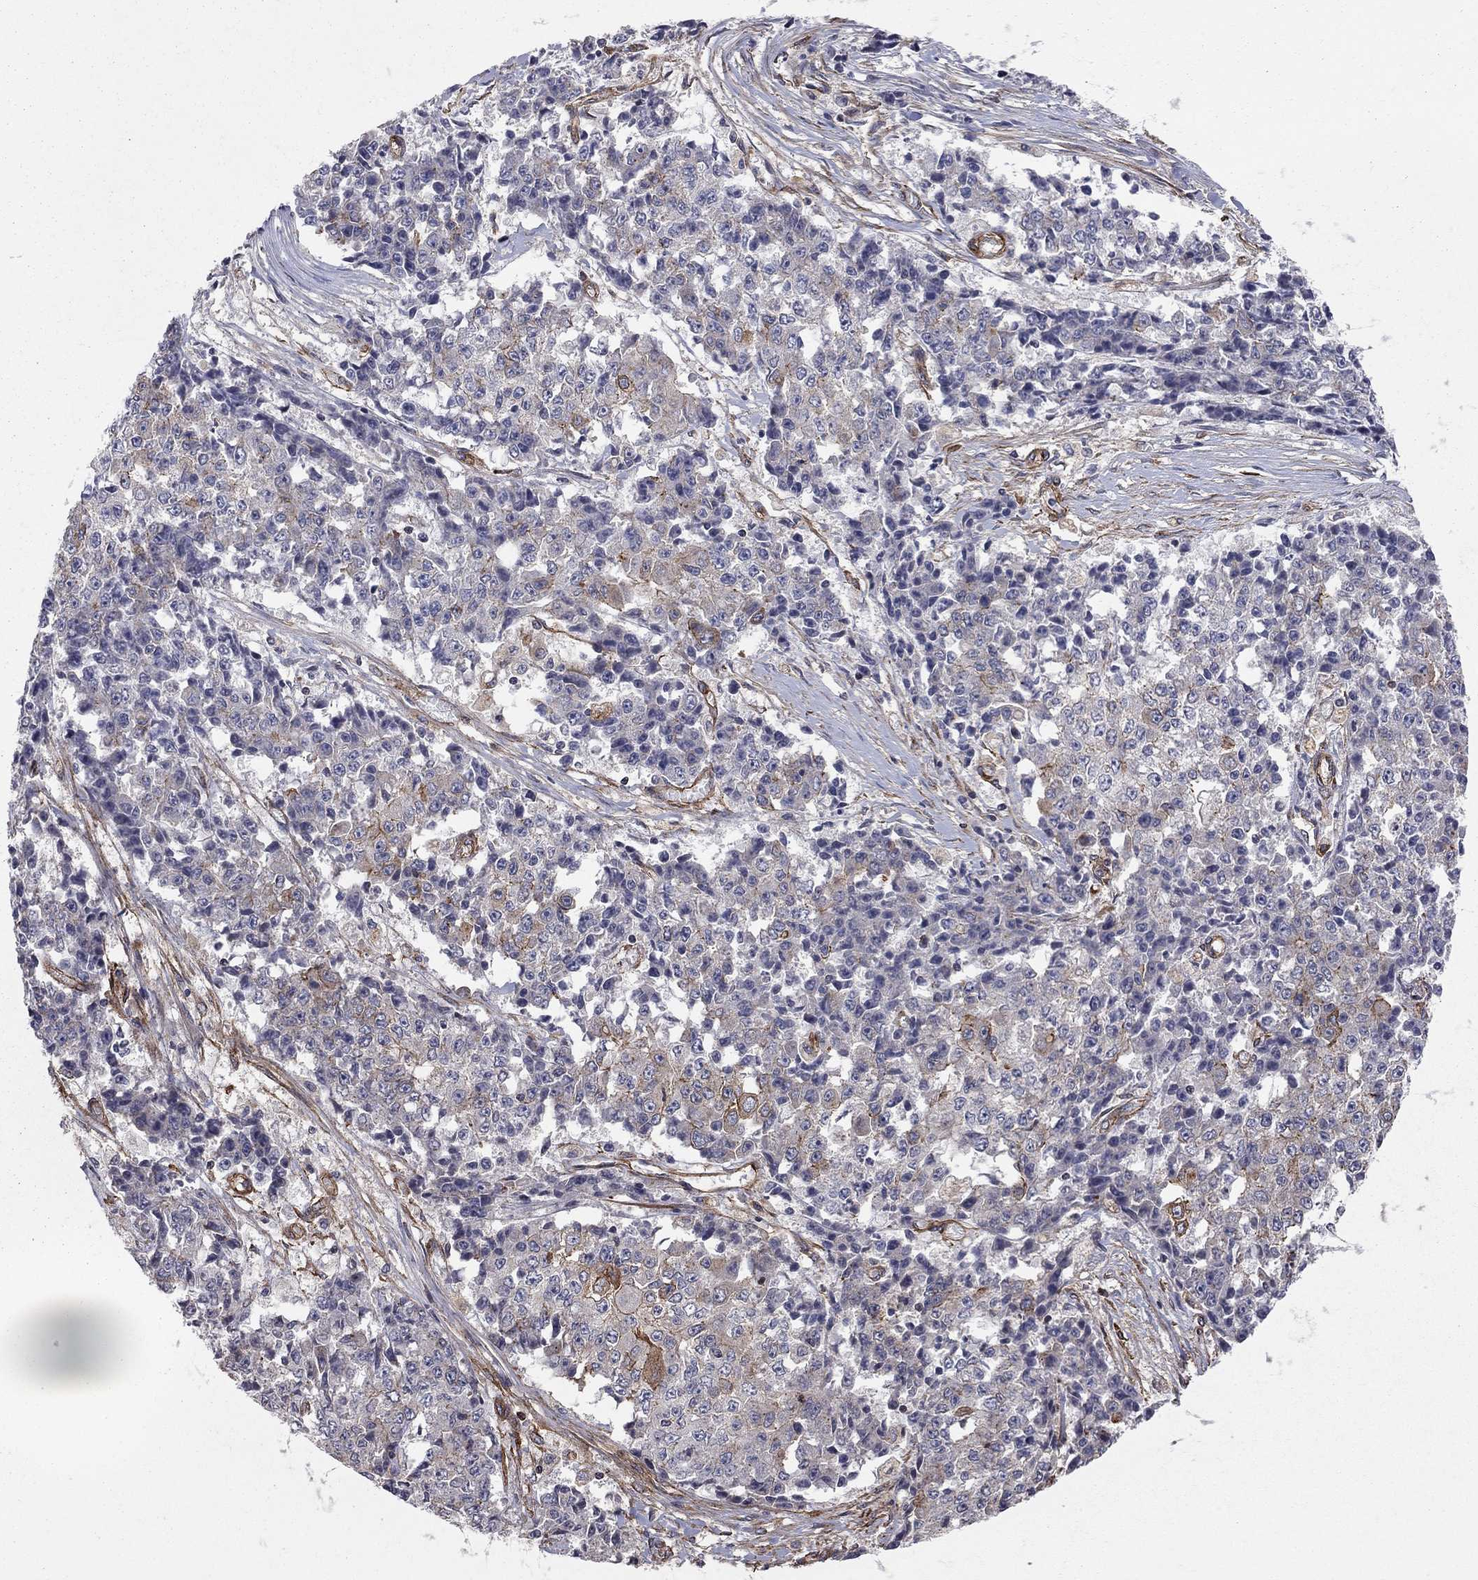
{"staining": {"intensity": "moderate", "quantity": "<25%", "location": "cytoplasmic/membranous"}, "tissue": "ovarian cancer", "cell_type": "Tumor cells", "image_type": "cancer", "snomed": [{"axis": "morphology", "description": "Carcinoma, endometroid"}, {"axis": "topography", "description": "Ovary"}], "caption": "Immunohistochemistry (DAB) staining of human ovarian endometroid carcinoma demonstrates moderate cytoplasmic/membranous protein expression in about <25% of tumor cells. The protein is shown in brown color, while the nuclei are stained blue.", "gene": "RASEF", "patient": {"sex": "female", "age": 42}}